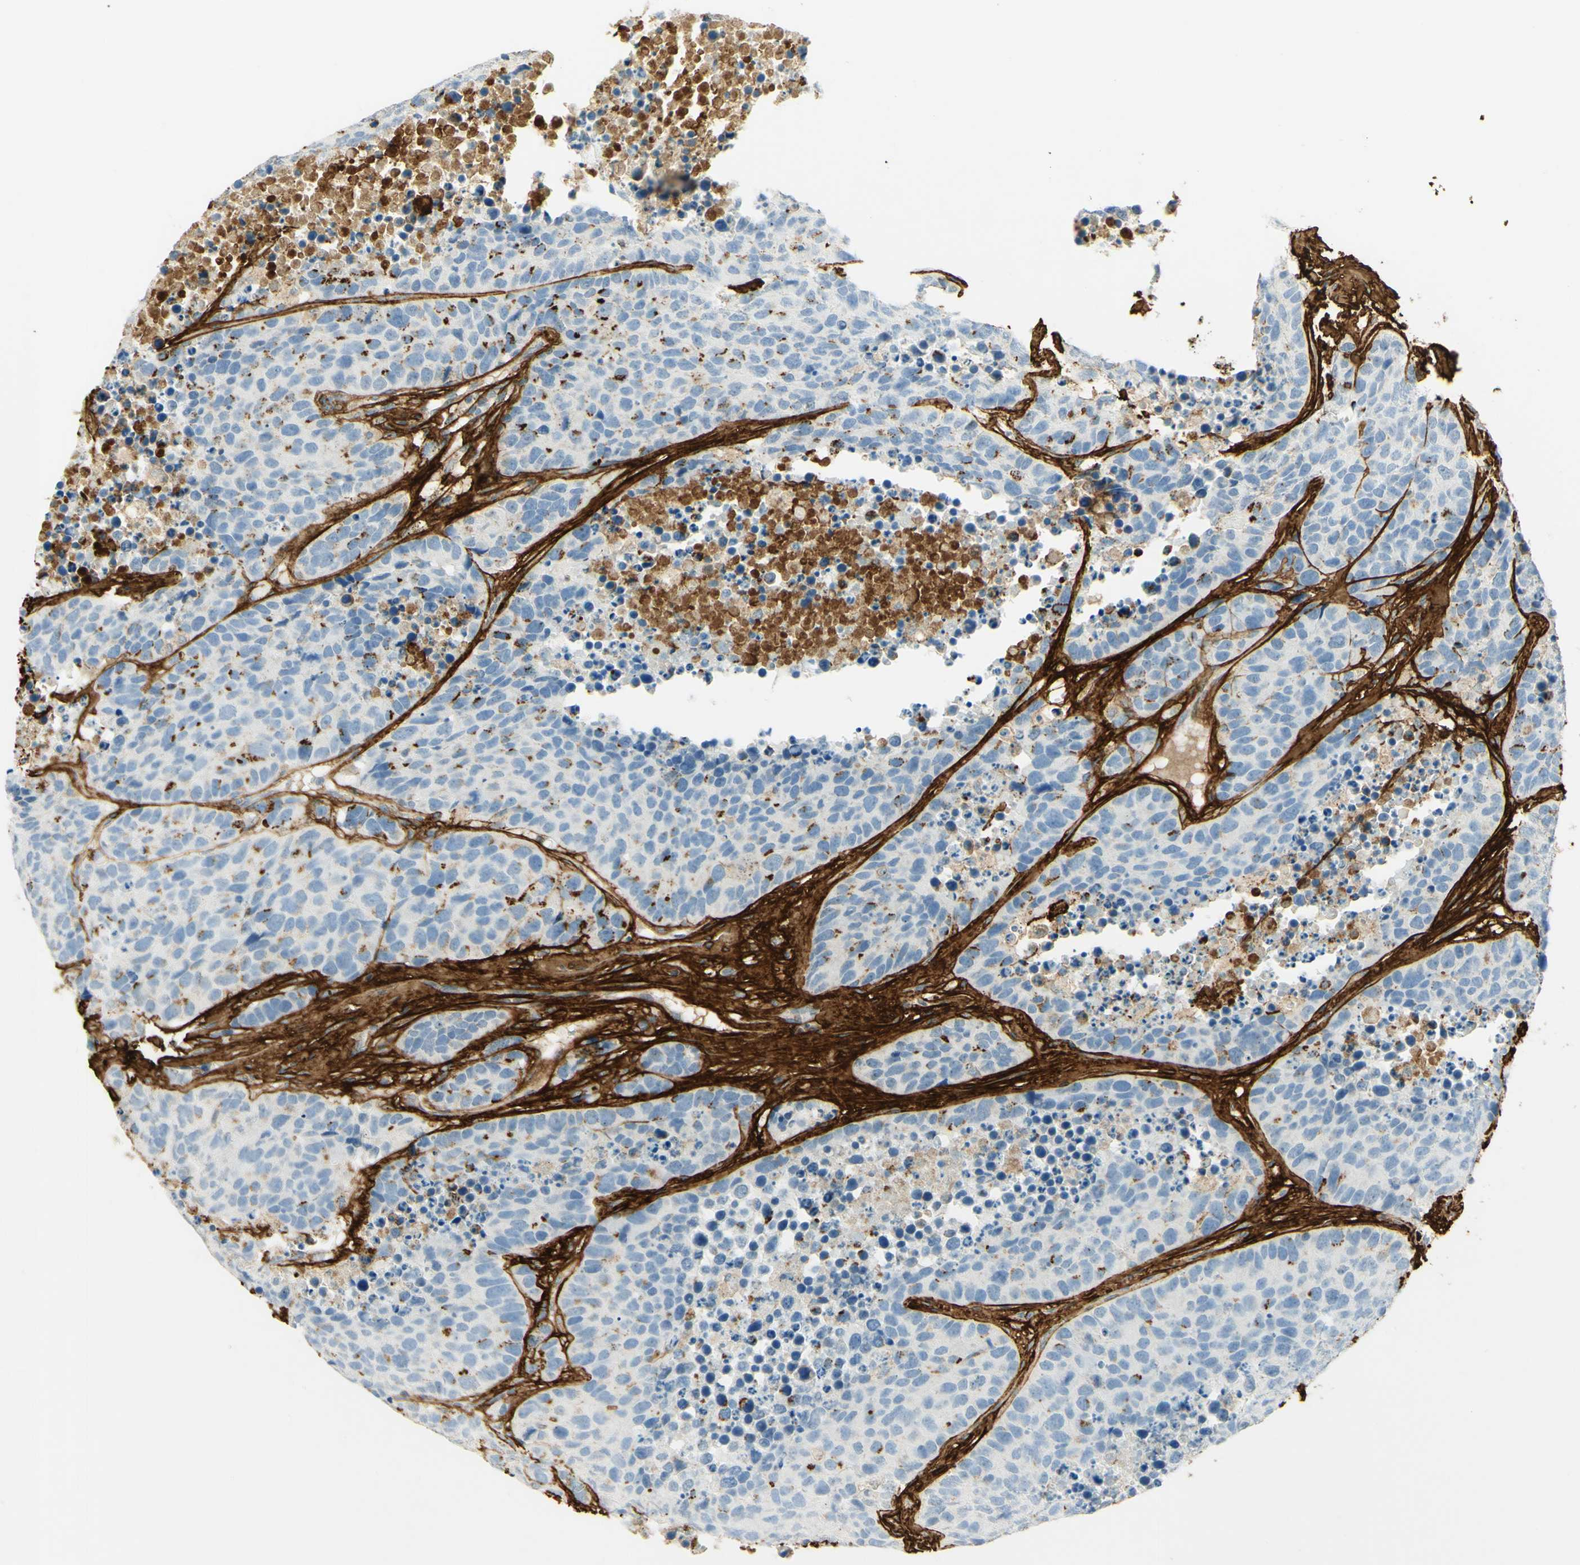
{"staining": {"intensity": "strong", "quantity": "<25%", "location": "cytoplasmic/membranous"}, "tissue": "carcinoid", "cell_type": "Tumor cells", "image_type": "cancer", "snomed": [{"axis": "morphology", "description": "Carcinoid, malignant, NOS"}, {"axis": "topography", "description": "Lung"}], "caption": "Human carcinoid stained for a protein (brown) demonstrates strong cytoplasmic/membranous positive positivity in about <25% of tumor cells.", "gene": "TNN", "patient": {"sex": "male", "age": 60}}